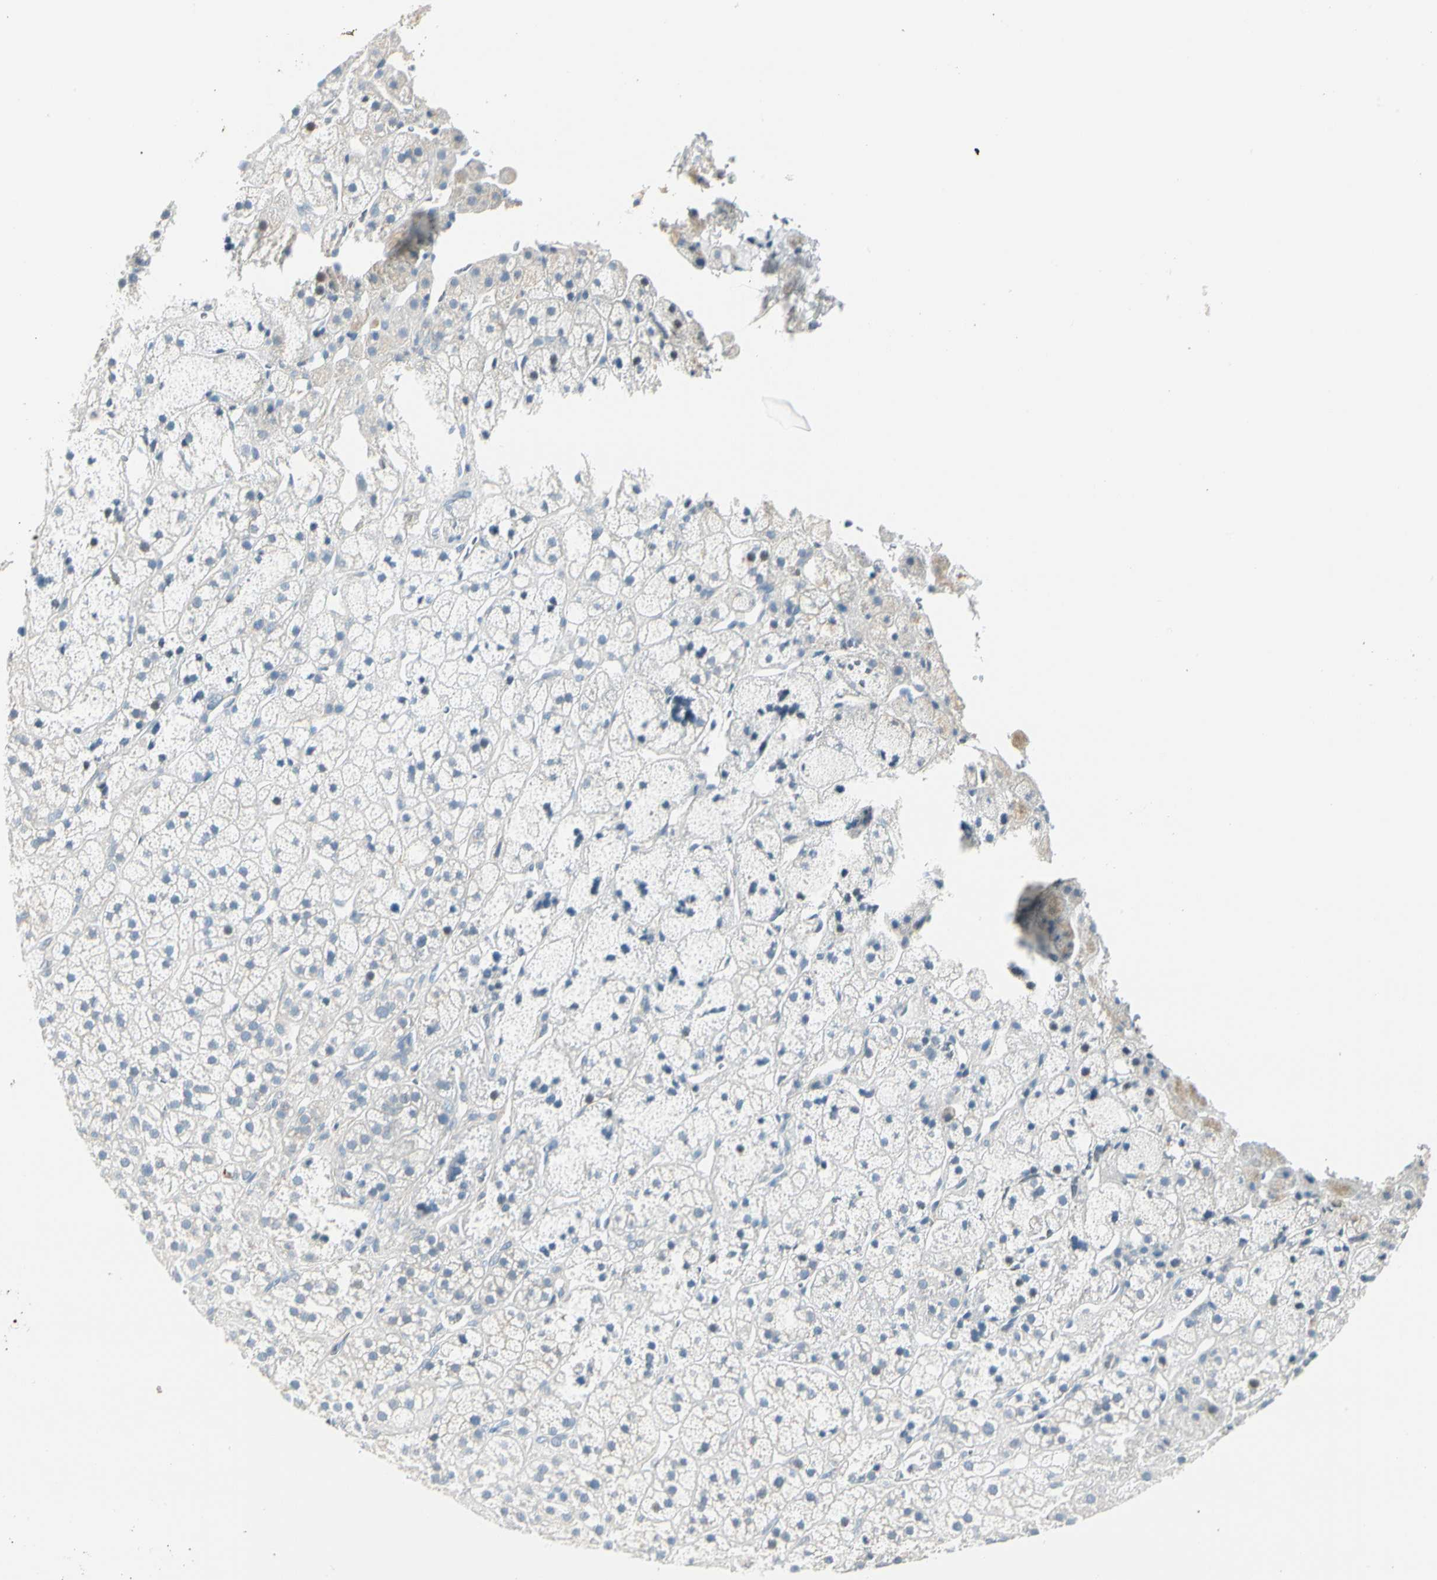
{"staining": {"intensity": "negative", "quantity": "none", "location": "none"}, "tissue": "adrenal gland", "cell_type": "Glandular cells", "image_type": "normal", "snomed": [{"axis": "morphology", "description": "Normal tissue, NOS"}, {"axis": "topography", "description": "Adrenal gland"}], "caption": "Immunohistochemistry of benign human adrenal gland shows no positivity in glandular cells.", "gene": "DUSP12", "patient": {"sex": "male", "age": 56}}